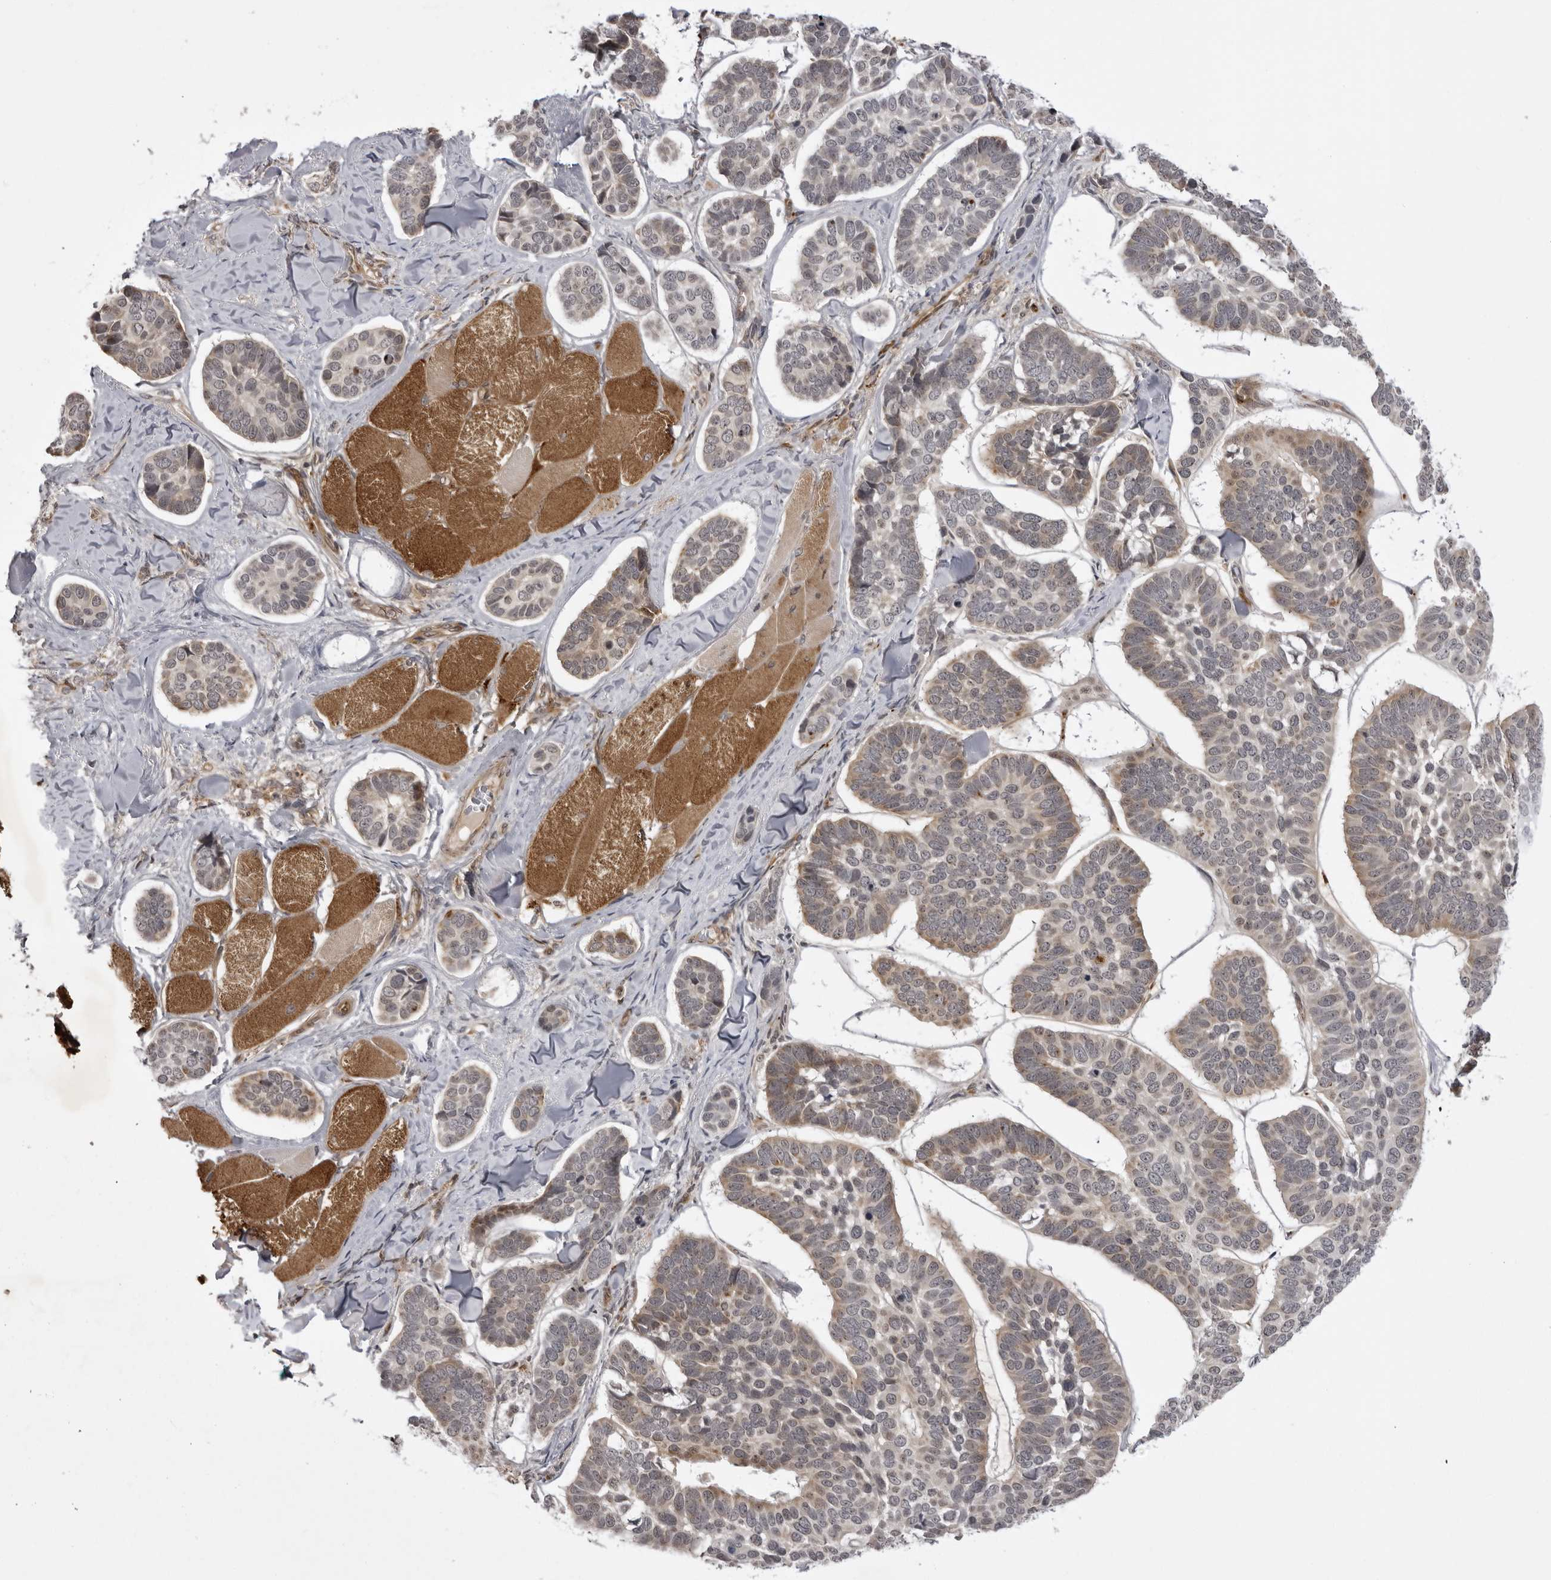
{"staining": {"intensity": "weak", "quantity": "25%-75%", "location": "cytoplasmic/membranous"}, "tissue": "skin cancer", "cell_type": "Tumor cells", "image_type": "cancer", "snomed": [{"axis": "morphology", "description": "Basal cell carcinoma"}, {"axis": "topography", "description": "Skin"}], "caption": "Protein staining of basal cell carcinoma (skin) tissue displays weak cytoplasmic/membranous staining in approximately 25%-75% of tumor cells.", "gene": "USP43", "patient": {"sex": "male", "age": 62}}